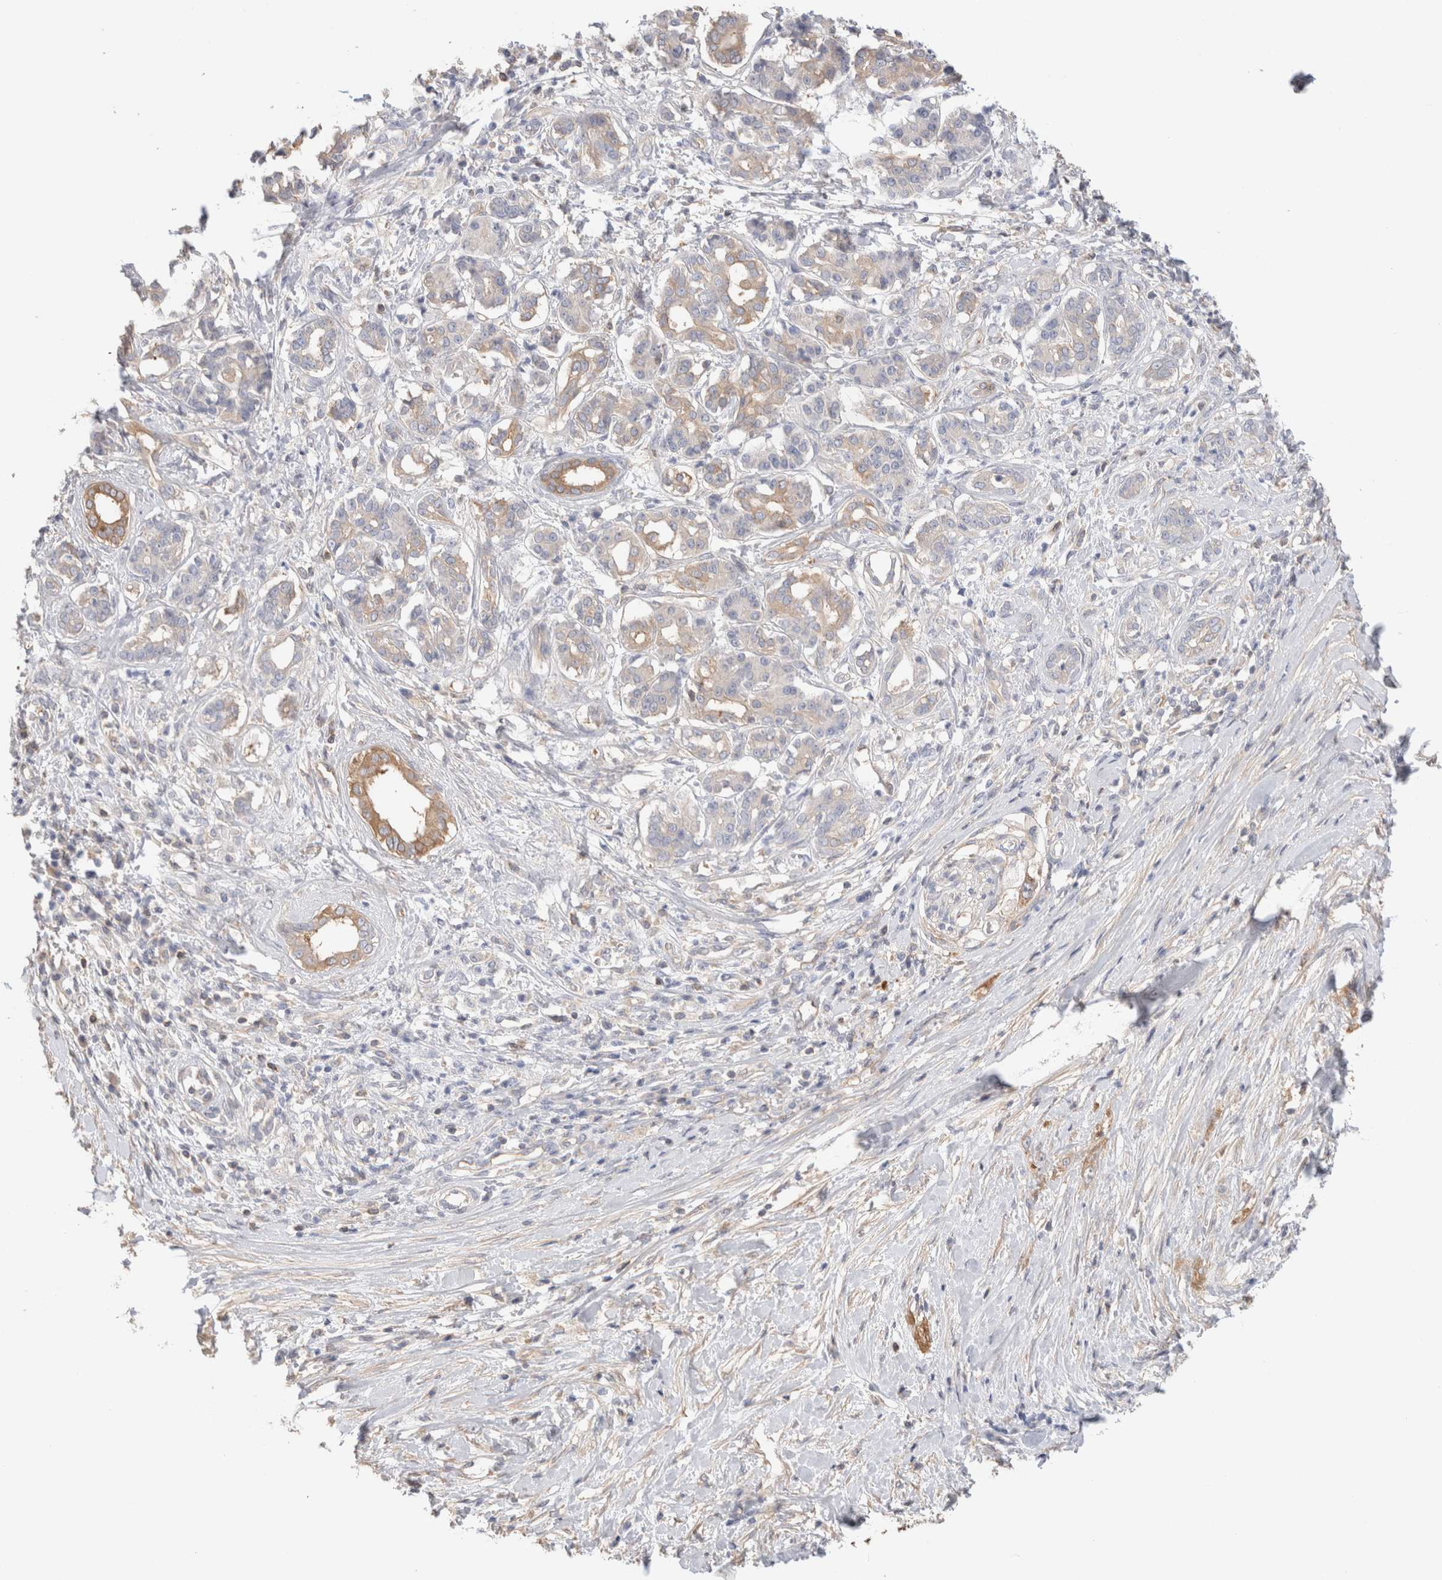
{"staining": {"intensity": "moderate", "quantity": "<25%", "location": "cytoplasmic/membranous"}, "tissue": "pancreatic cancer", "cell_type": "Tumor cells", "image_type": "cancer", "snomed": [{"axis": "morphology", "description": "Adenocarcinoma, NOS"}, {"axis": "topography", "description": "Pancreas"}], "caption": "Pancreatic cancer stained with immunohistochemistry (IHC) demonstrates moderate cytoplasmic/membranous staining in about <25% of tumor cells. (Stains: DAB in brown, nuclei in blue, Microscopy: brightfield microscopy at high magnification).", "gene": "CAPN2", "patient": {"sex": "female", "age": 56}}